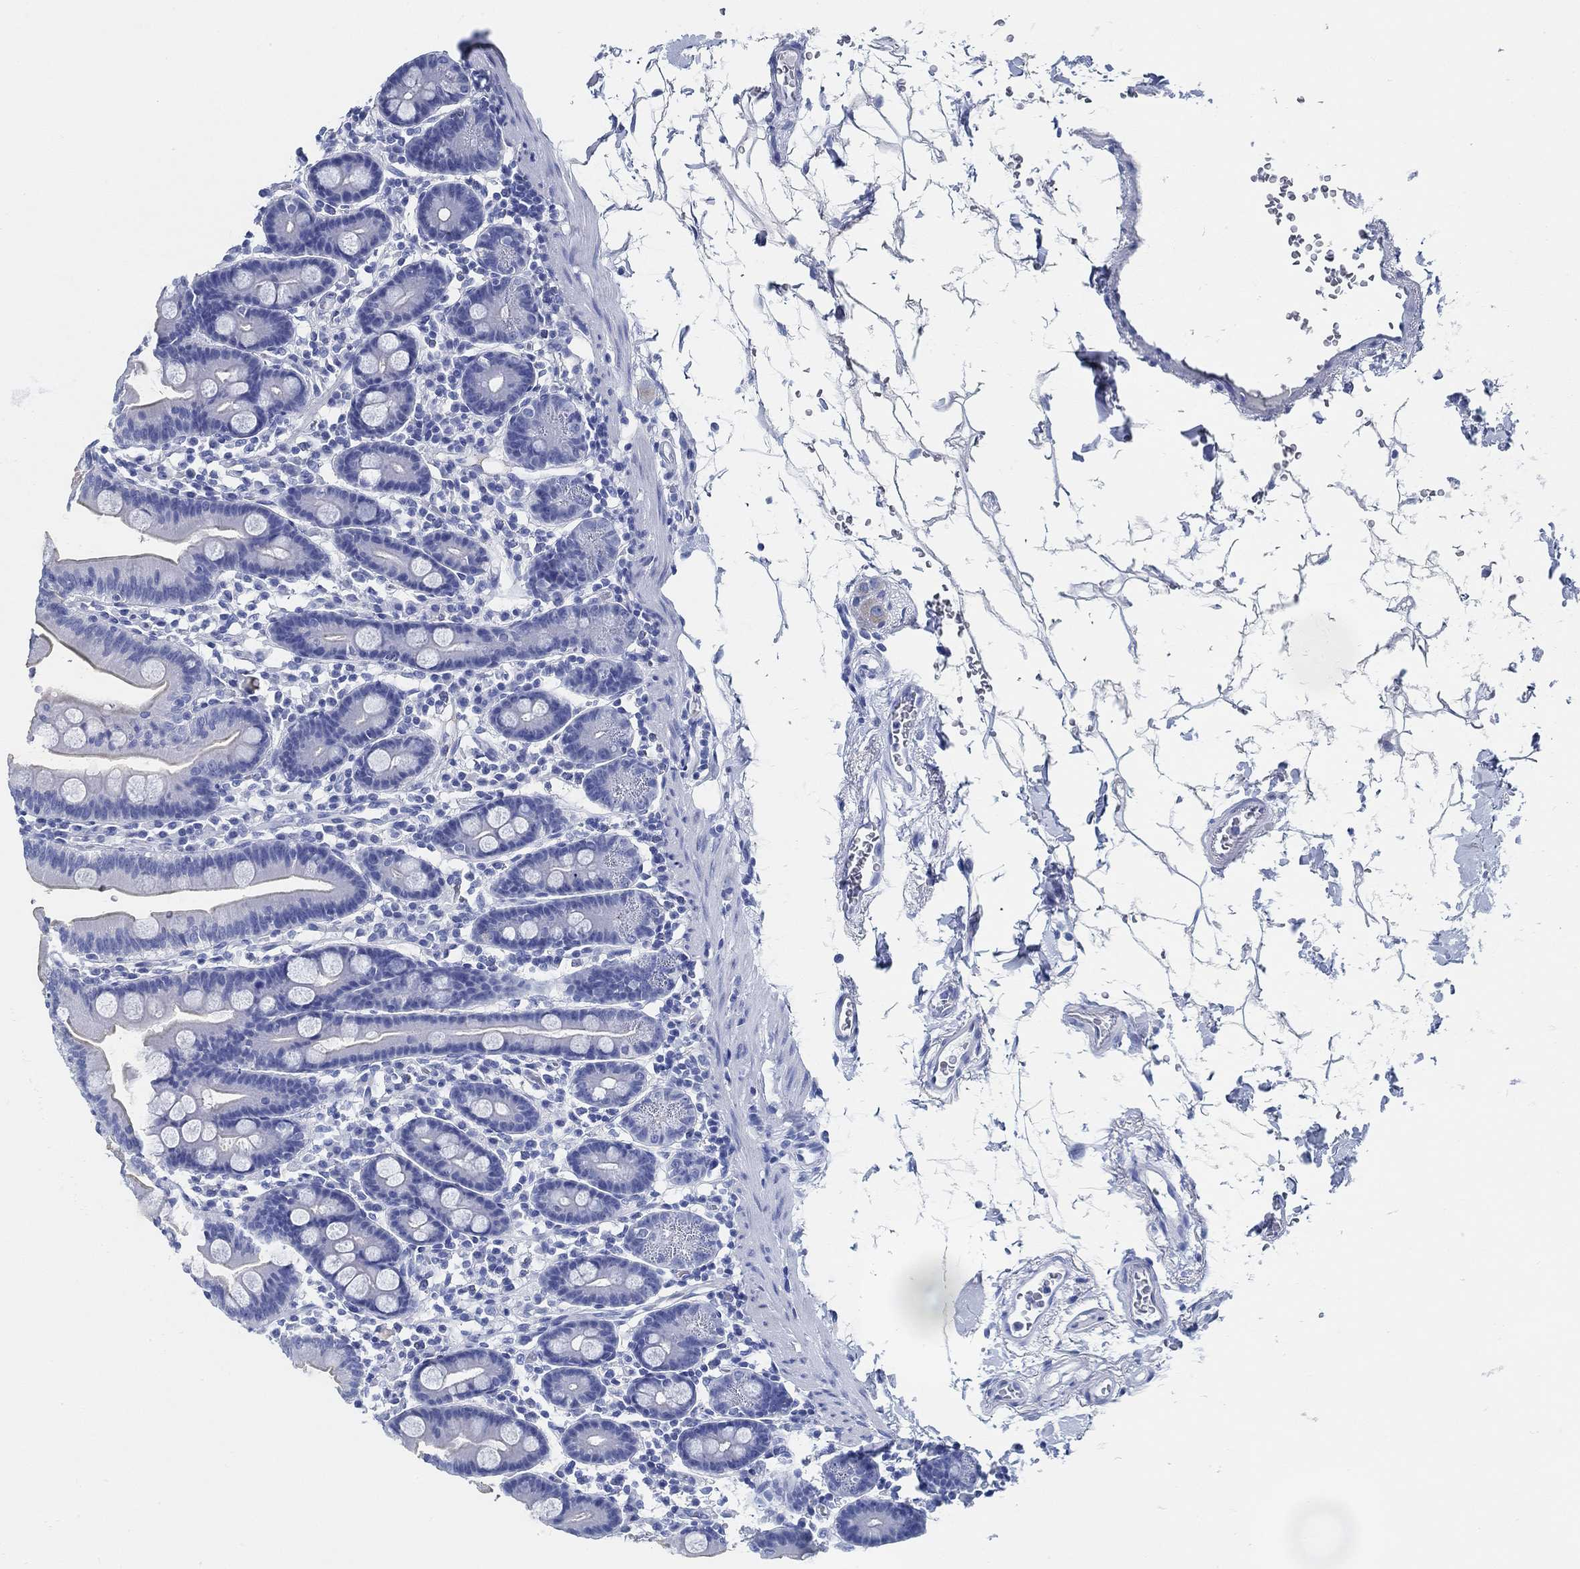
{"staining": {"intensity": "negative", "quantity": "none", "location": "none"}, "tissue": "duodenum", "cell_type": "Glandular cells", "image_type": "normal", "snomed": [{"axis": "morphology", "description": "Normal tissue, NOS"}, {"axis": "topography", "description": "Duodenum"}], "caption": "Human duodenum stained for a protein using immunohistochemistry (IHC) reveals no staining in glandular cells.", "gene": "SLC45A1", "patient": {"sex": "male", "age": 59}}